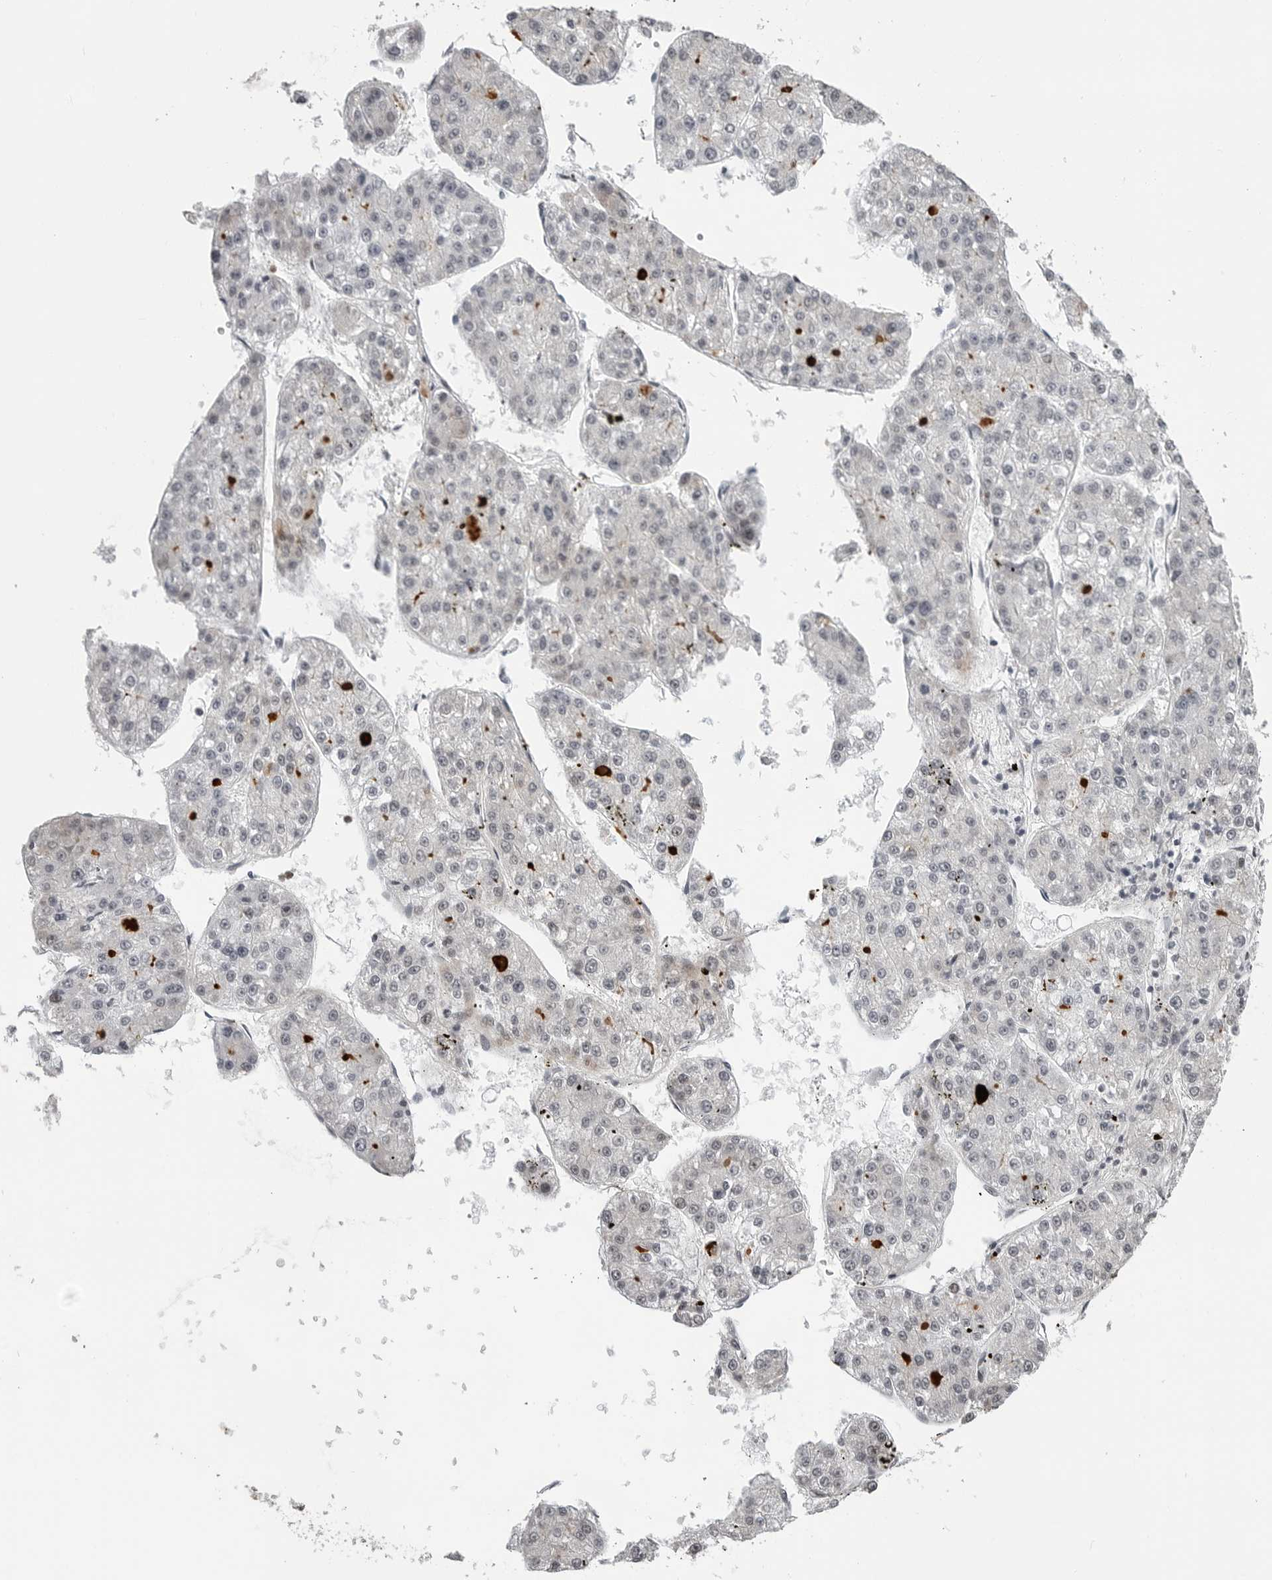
{"staining": {"intensity": "negative", "quantity": "none", "location": "none"}, "tissue": "liver cancer", "cell_type": "Tumor cells", "image_type": "cancer", "snomed": [{"axis": "morphology", "description": "Carcinoma, Hepatocellular, NOS"}, {"axis": "topography", "description": "Liver"}], "caption": "IHC image of neoplastic tissue: liver hepatocellular carcinoma stained with DAB (3,3'-diaminobenzidine) displays no significant protein positivity in tumor cells.", "gene": "CXCR5", "patient": {"sex": "female", "age": 73}}